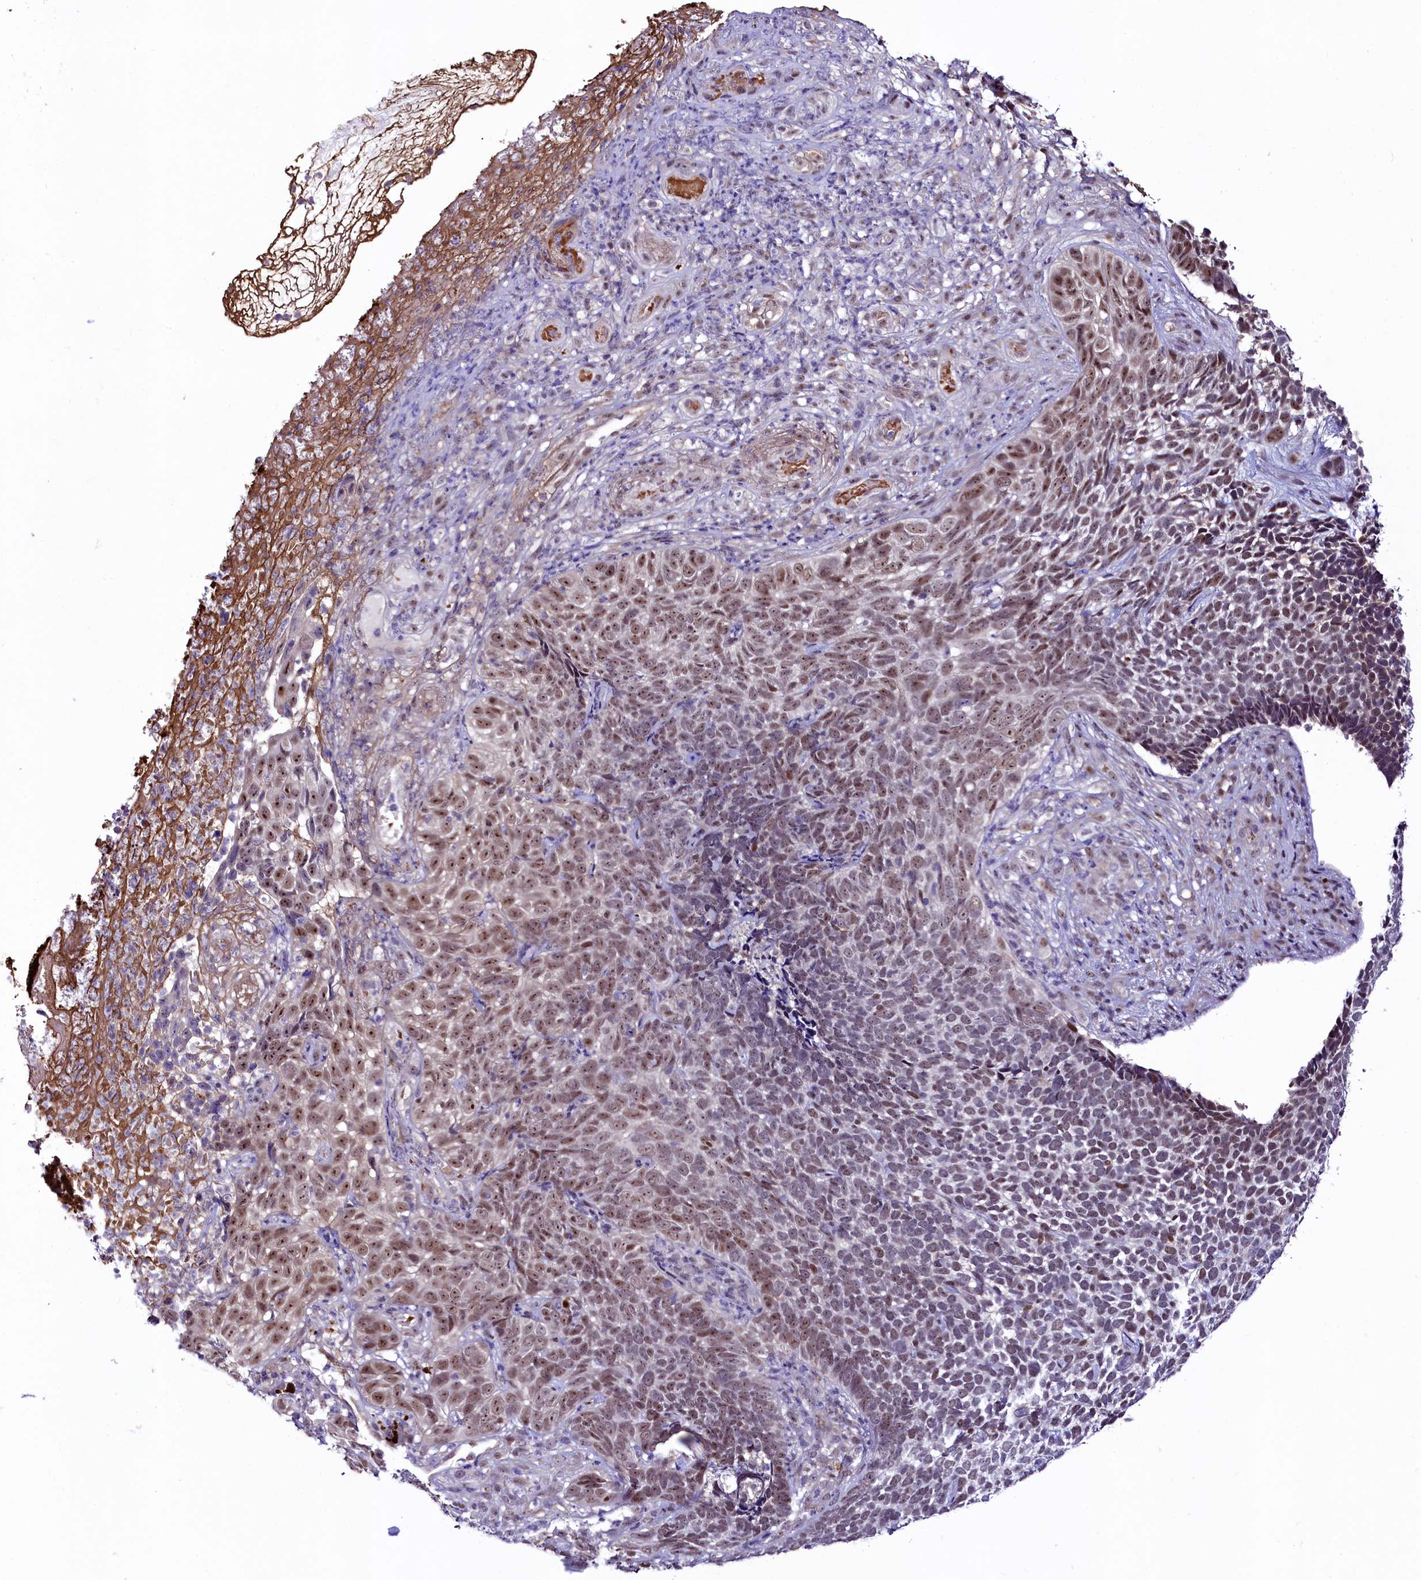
{"staining": {"intensity": "moderate", "quantity": "25%-75%", "location": "nuclear"}, "tissue": "skin cancer", "cell_type": "Tumor cells", "image_type": "cancer", "snomed": [{"axis": "morphology", "description": "Basal cell carcinoma"}, {"axis": "topography", "description": "Skin"}], "caption": "Skin cancer (basal cell carcinoma) was stained to show a protein in brown. There is medium levels of moderate nuclear expression in about 25%-75% of tumor cells.", "gene": "LEUTX", "patient": {"sex": "female", "age": 84}}